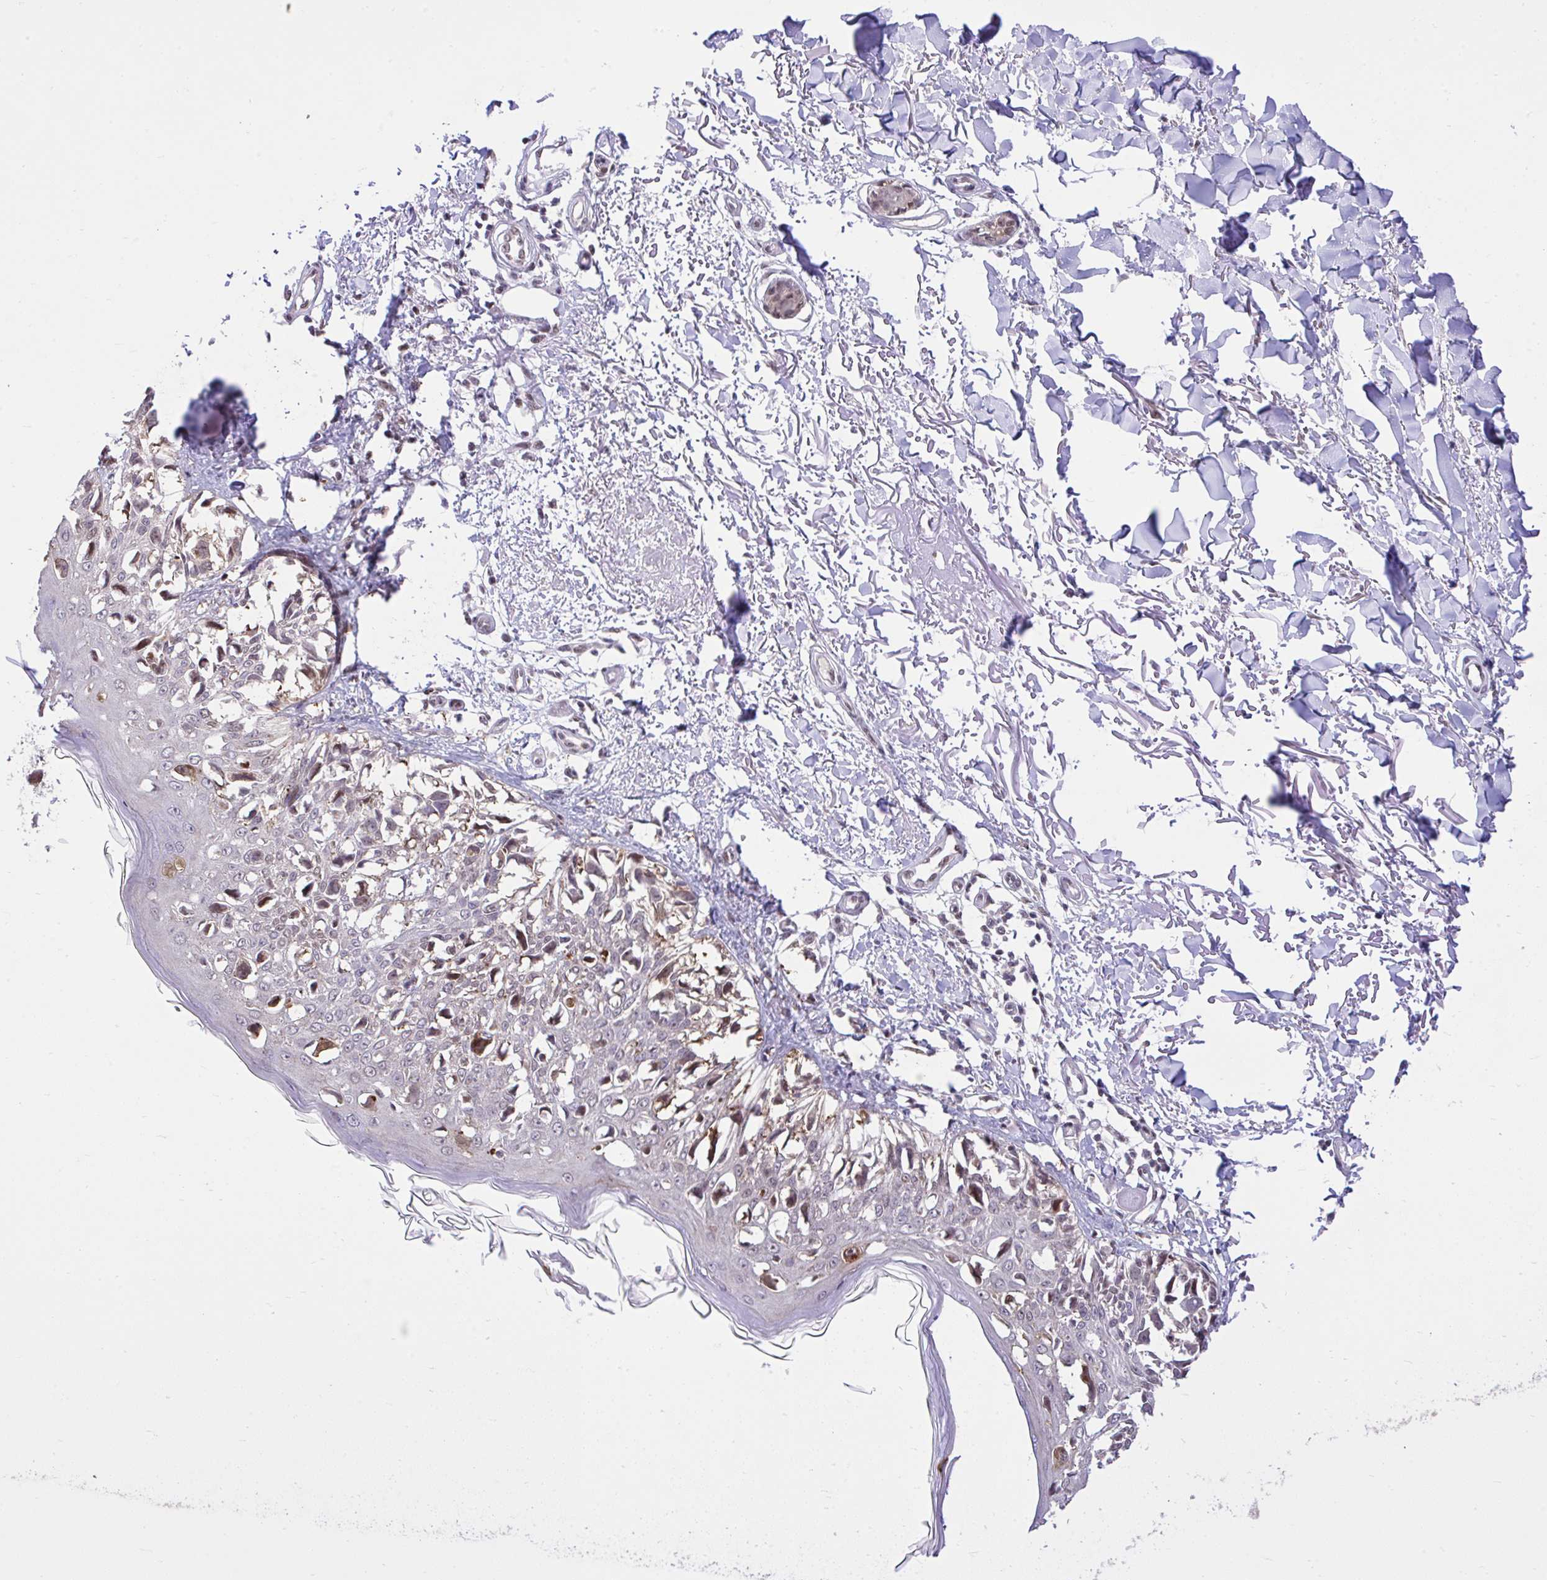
{"staining": {"intensity": "weak", "quantity": ">75%", "location": "cytoplasmic/membranous,nuclear"}, "tissue": "melanoma", "cell_type": "Tumor cells", "image_type": "cancer", "snomed": [{"axis": "morphology", "description": "Malignant melanoma, NOS"}, {"axis": "topography", "description": "Skin"}], "caption": "IHC staining of malignant melanoma, which exhibits low levels of weak cytoplasmic/membranous and nuclear positivity in approximately >75% of tumor cells indicating weak cytoplasmic/membranous and nuclear protein staining. The staining was performed using DAB (3,3'-diaminobenzidine) (brown) for protein detection and nuclei were counterstained in hematoxylin (blue).", "gene": "GLIS3", "patient": {"sex": "male", "age": 73}}